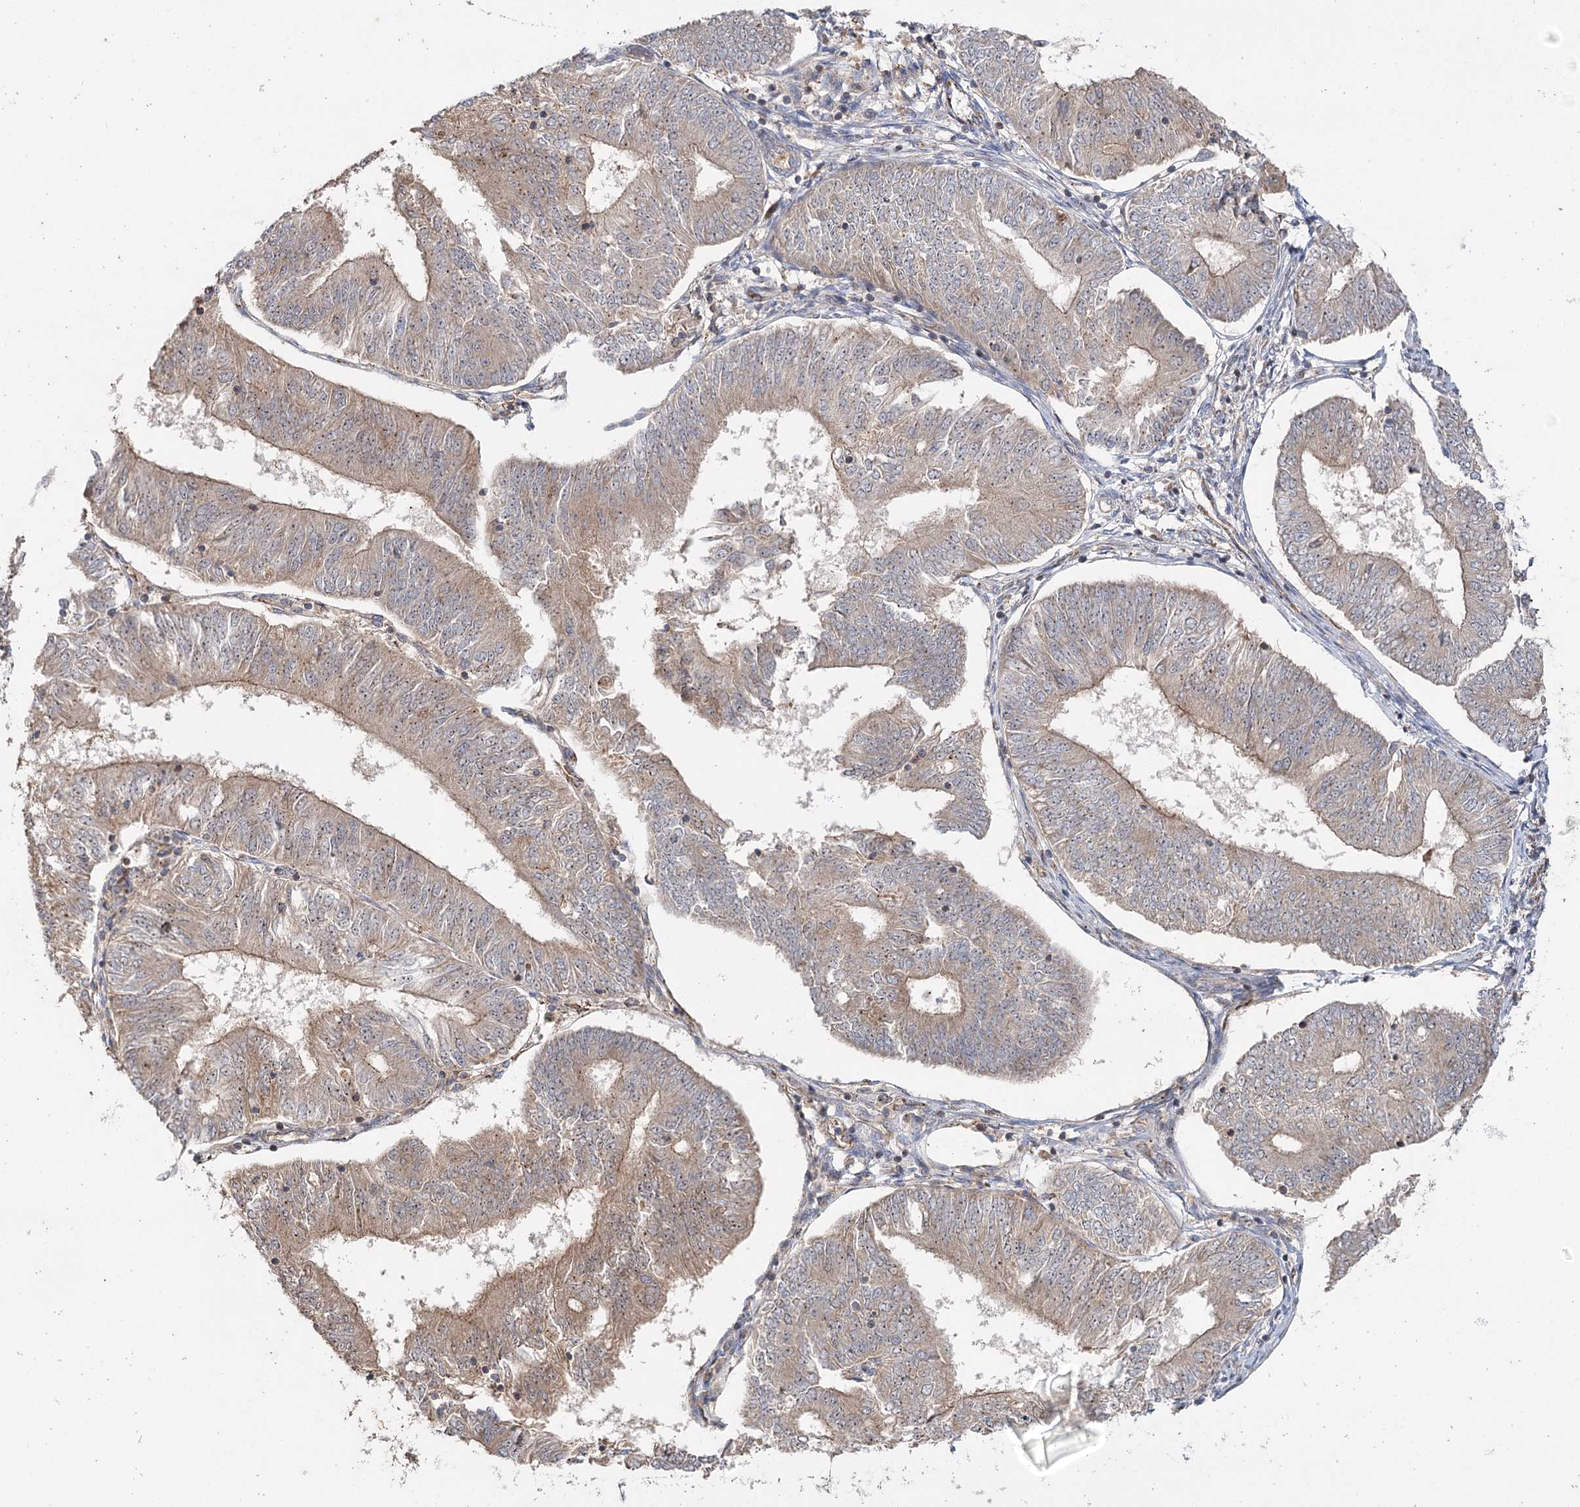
{"staining": {"intensity": "weak", "quantity": "25%-75%", "location": "cytoplasmic/membranous,nuclear"}, "tissue": "endometrial cancer", "cell_type": "Tumor cells", "image_type": "cancer", "snomed": [{"axis": "morphology", "description": "Adenocarcinoma, NOS"}, {"axis": "topography", "description": "Endometrium"}], "caption": "A brown stain shows weak cytoplasmic/membranous and nuclear expression of a protein in human adenocarcinoma (endometrial) tumor cells.", "gene": "RAPGEF6", "patient": {"sex": "female", "age": 58}}